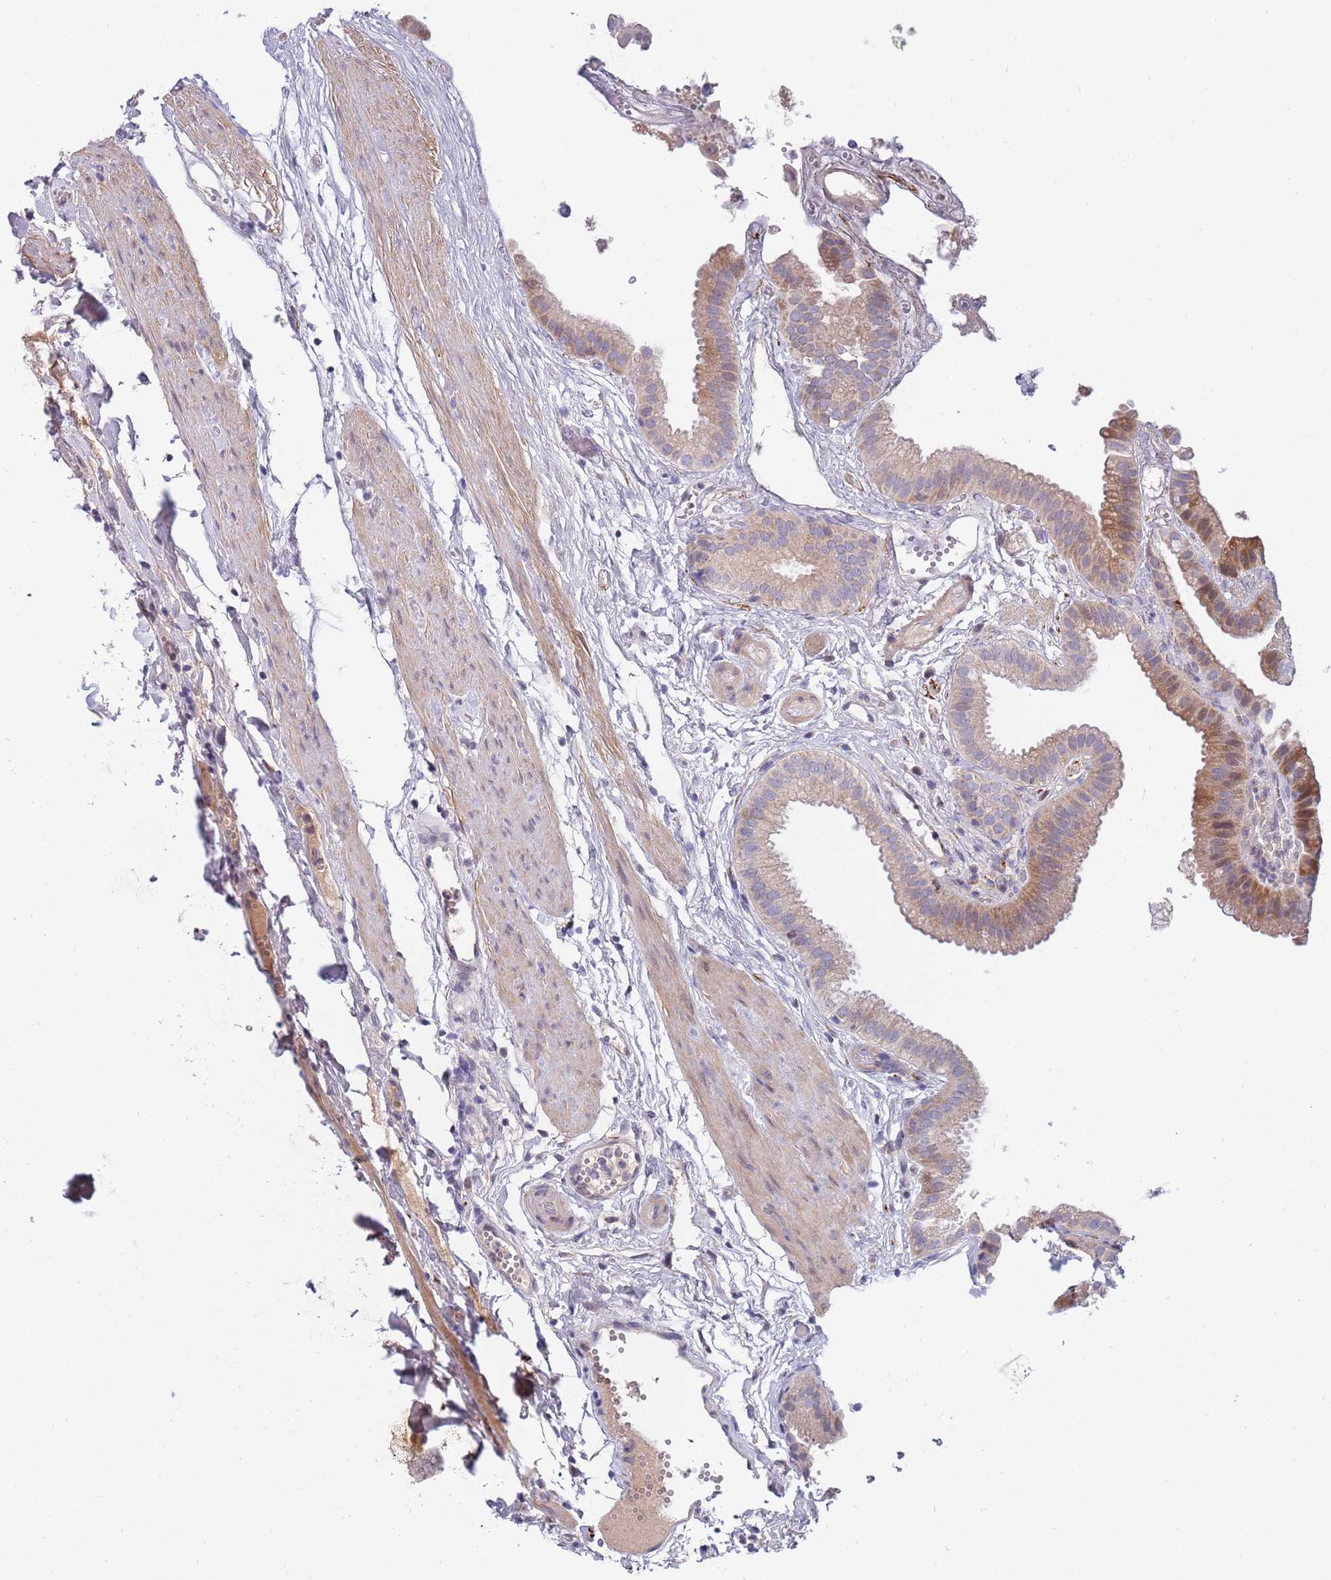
{"staining": {"intensity": "moderate", "quantity": "25%-75%", "location": "cytoplasmic/membranous,nuclear"}, "tissue": "gallbladder", "cell_type": "Glandular cells", "image_type": "normal", "snomed": [{"axis": "morphology", "description": "Normal tissue, NOS"}, {"axis": "topography", "description": "Gallbladder"}], "caption": "Immunohistochemistry (IHC) (DAB) staining of benign human gallbladder exhibits moderate cytoplasmic/membranous,nuclear protein expression in about 25%-75% of glandular cells. Immunohistochemistry (IHC) stains the protein in brown and the nuclei are stained blue.", "gene": "NLRP6", "patient": {"sex": "female", "age": 61}}